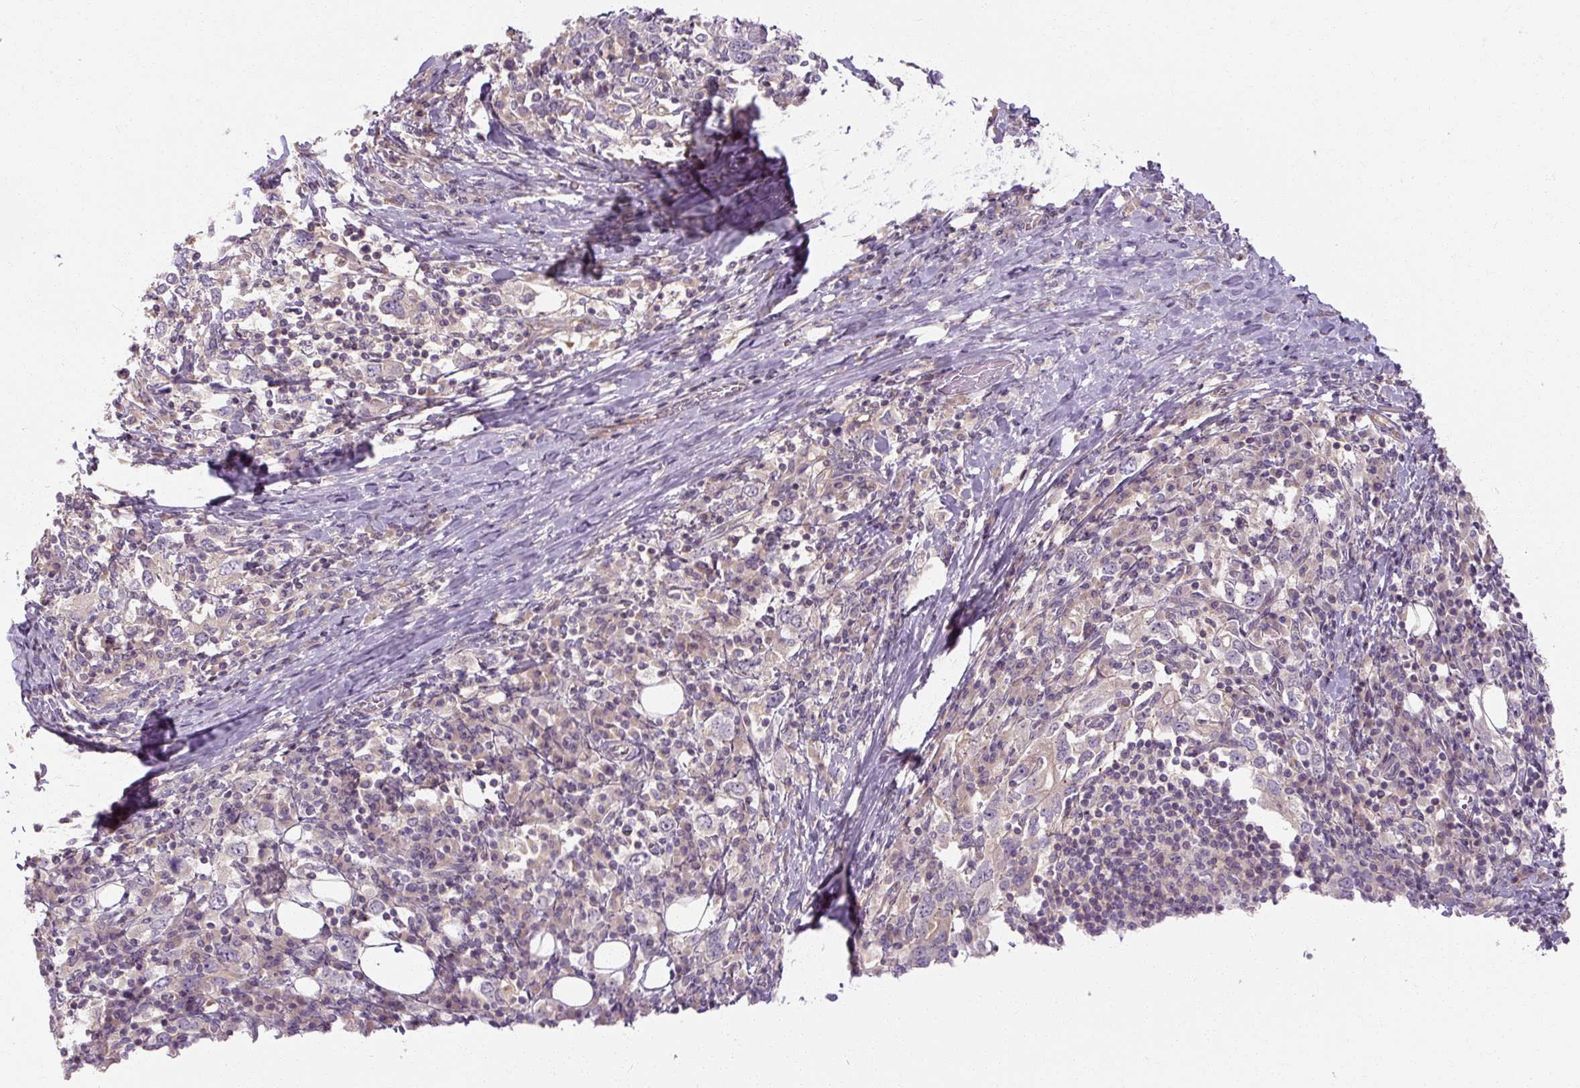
{"staining": {"intensity": "weak", "quantity": "<25%", "location": "cytoplasmic/membranous"}, "tissue": "stomach cancer", "cell_type": "Tumor cells", "image_type": "cancer", "snomed": [{"axis": "morphology", "description": "Adenocarcinoma, NOS"}, {"axis": "topography", "description": "Stomach, upper"}, {"axis": "topography", "description": "Stomach"}], "caption": "Tumor cells show no significant protein staining in stomach adenocarcinoma.", "gene": "RB1CC1", "patient": {"sex": "male", "age": 62}}